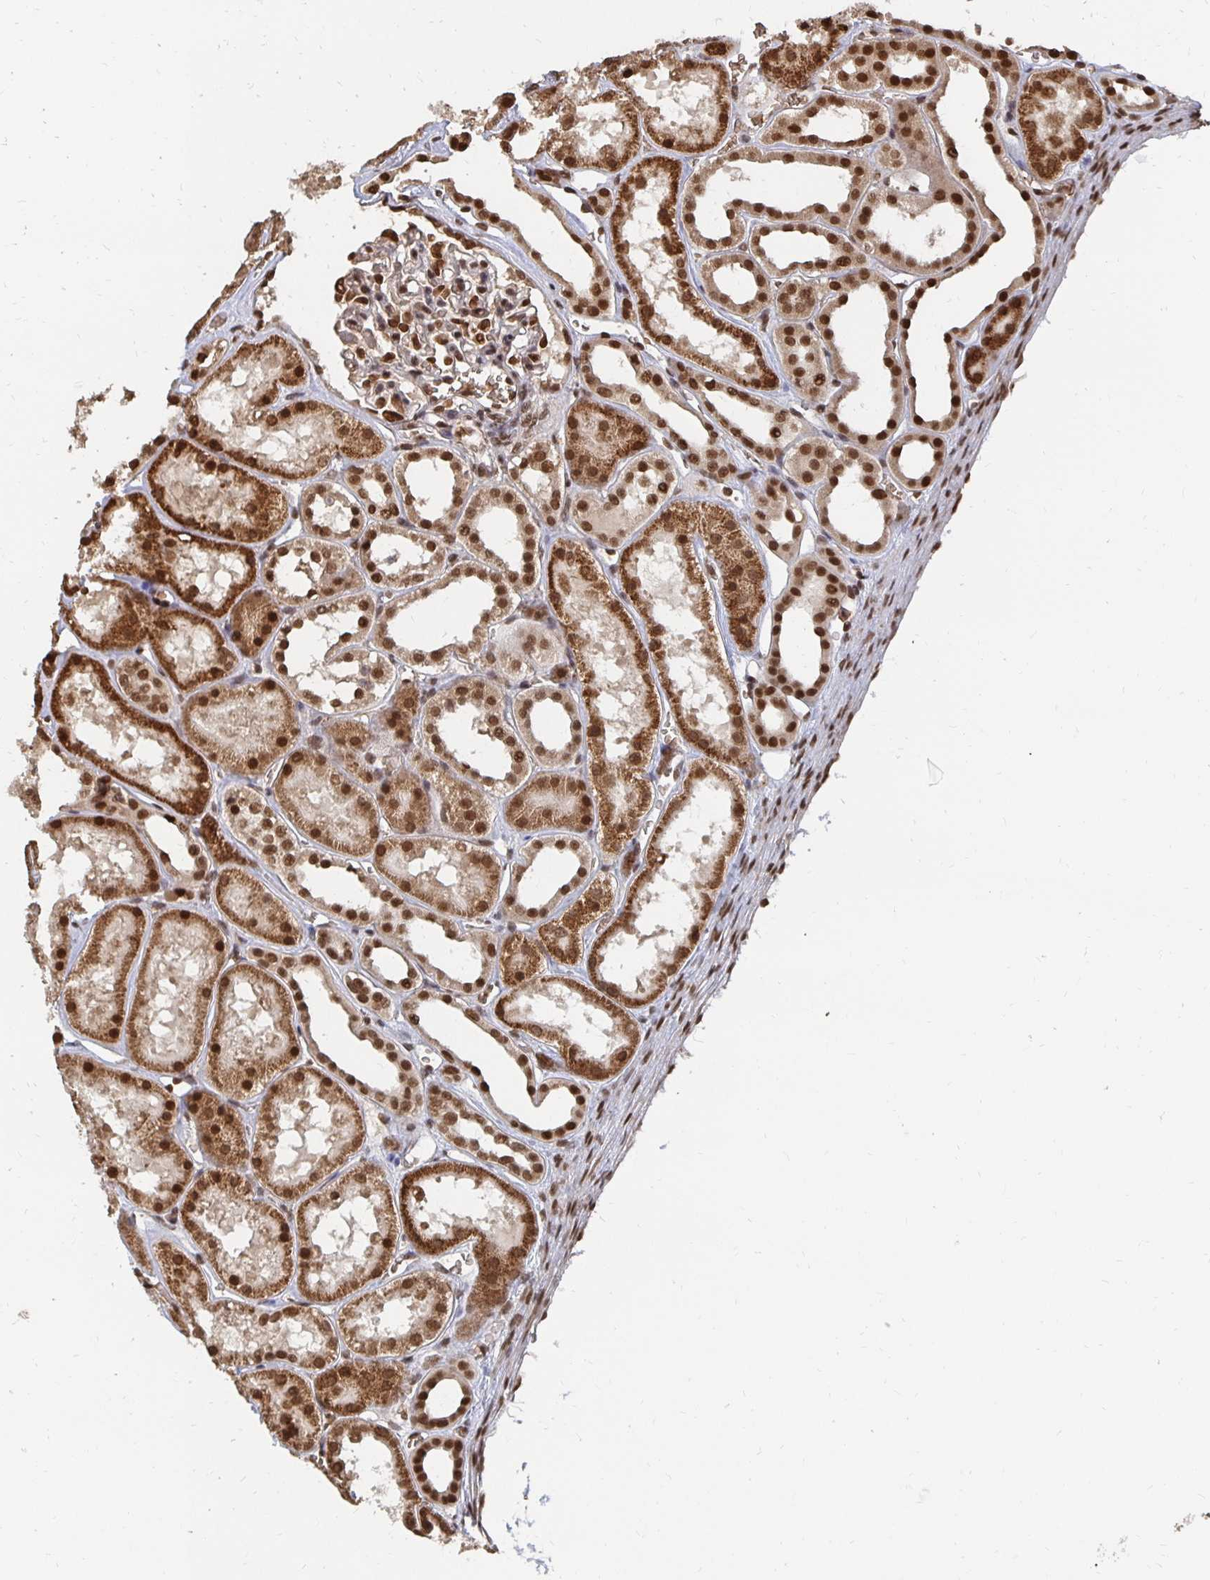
{"staining": {"intensity": "moderate", "quantity": "25%-75%", "location": "nuclear"}, "tissue": "kidney", "cell_type": "Cells in glomeruli", "image_type": "normal", "snomed": [{"axis": "morphology", "description": "Normal tissue, NOS"}, {"axis": "topography", "description": "Kidney"}], "caption": "Protein staining by IHC exhibits moderate nuclear staining in about 25%-75% of cells in glomeruli in normal kidney.", "gene": "GTF3C6", "patient": {"sex": "female", "age": 41}}